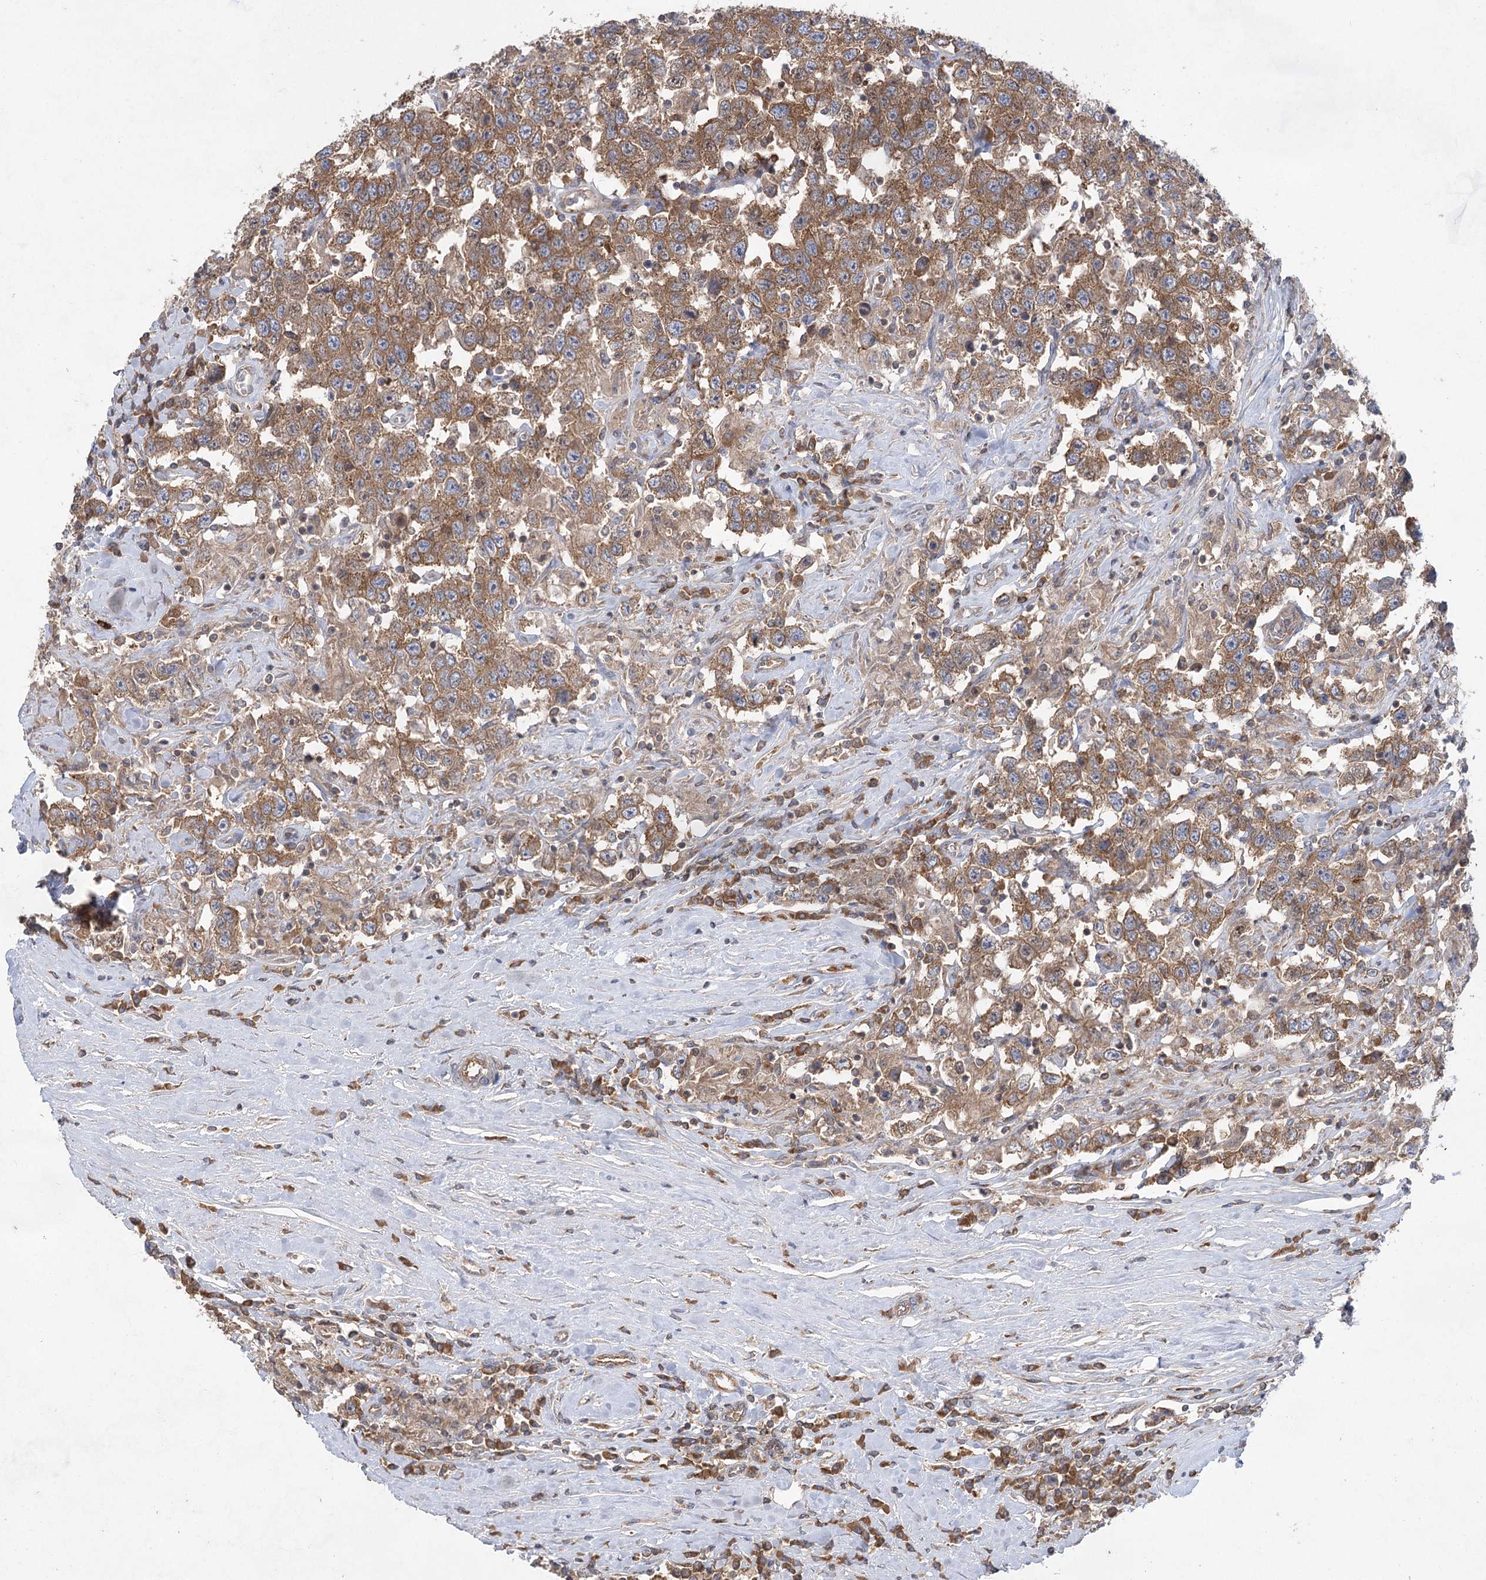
{"staining": {"intensity": "moderate", "quantity": ">75%", "location": "cytoplasmic/membranous"}, "tissue": "testis cancer", "cell_type": "Tumor cells", "image_type": "cancer", "snomed": [{"axis": "morphology", "description": "Seminoma, NOS"}, {"axis": "topography", "description": "Testis"}], "caption": "A medium amount of moderate cytoplasmic/membranous expression is seen in approximately >75% of tumor cells in testis cancer (seminoma) tissue.", "gene": "EIF3A", "patient": {"sex": "male", "age": 41}}